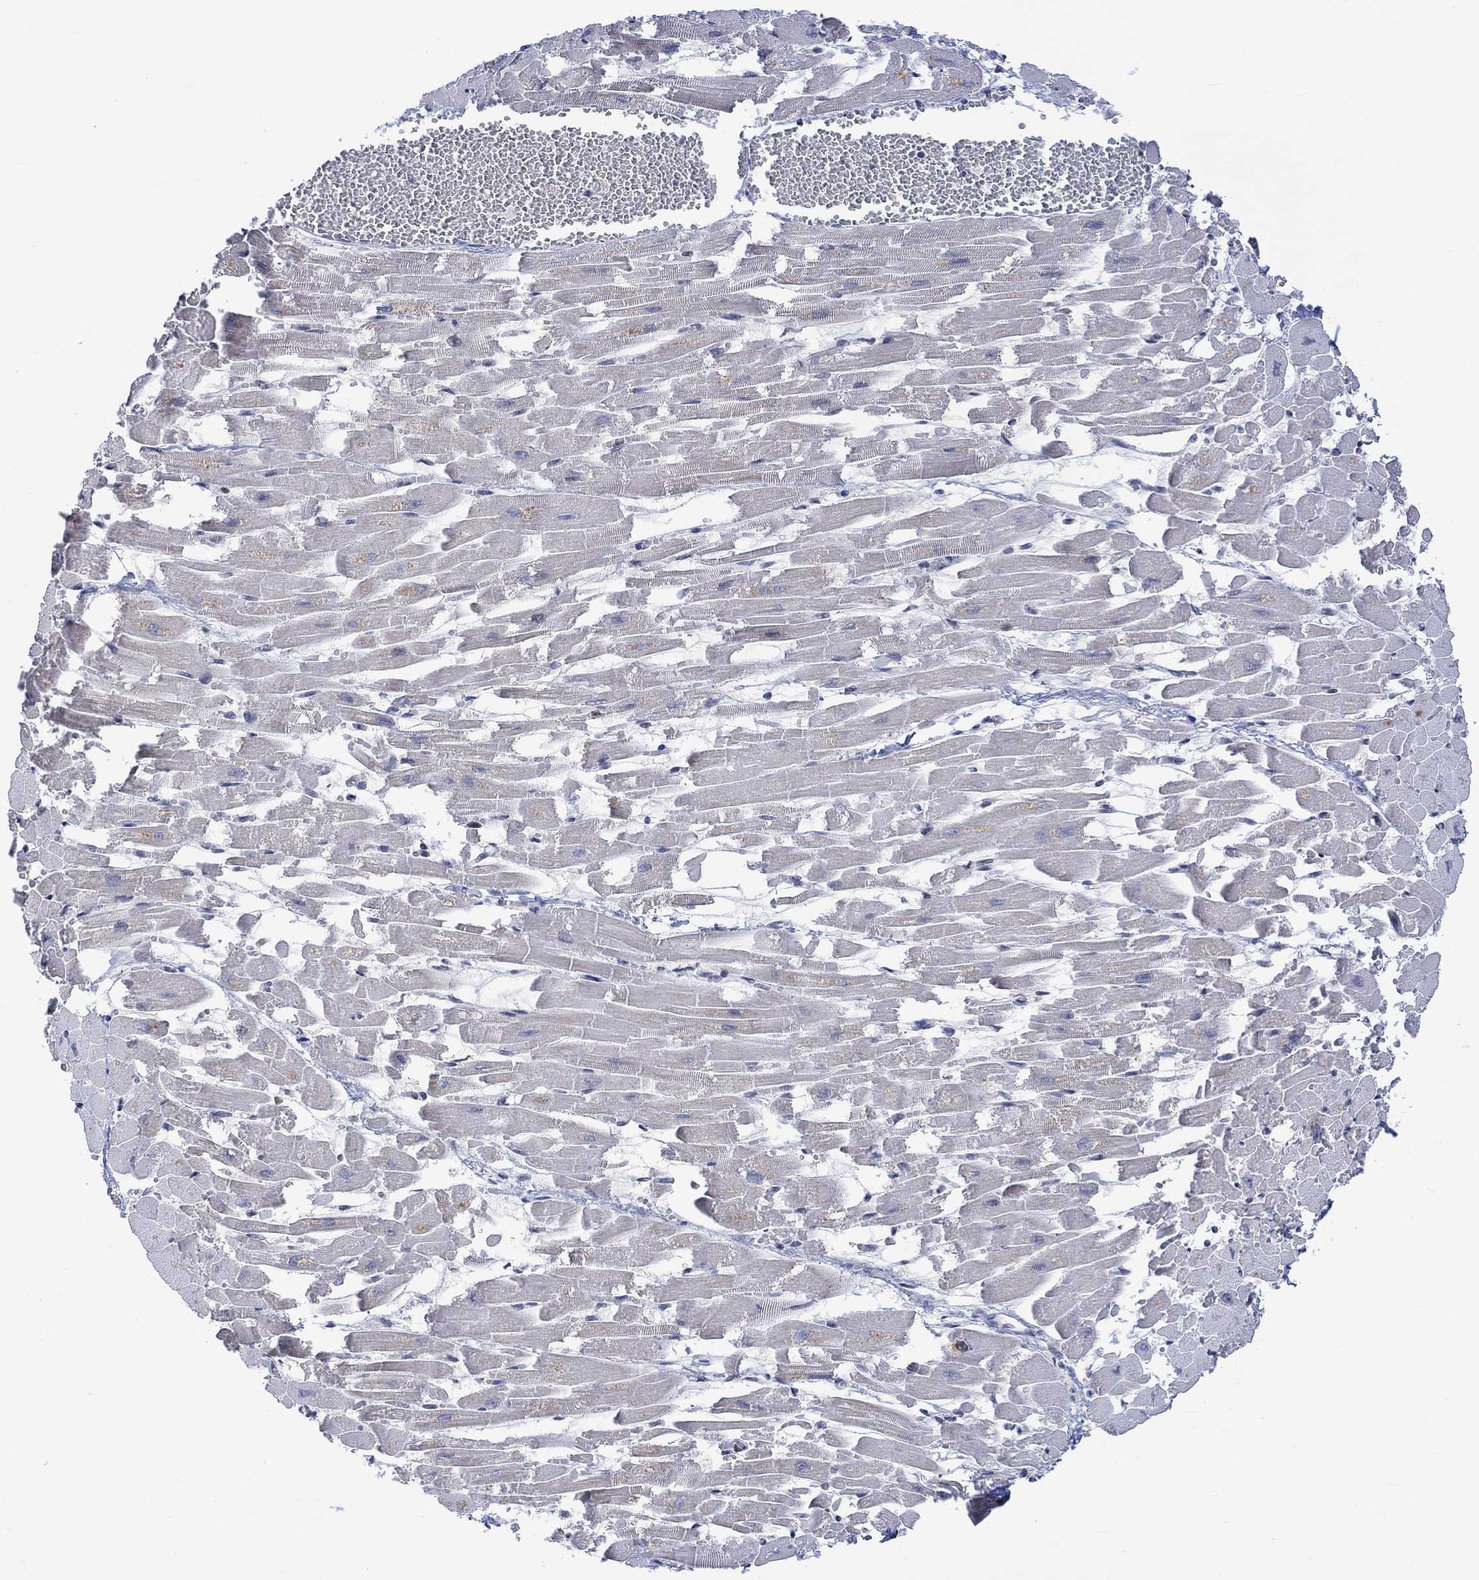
{"staining": {"intensity": "negative", "quantity": "none", "location": "none"}, "tissue": "heart muscle", "cell_type": "Cardiomyocytes", "image_type": "normal", "snomed": [{"axis": "morphology", "description": "Normal tissue, NOS"}, {"axis": "topography", "description": "Heart"}], "caption": "Image shows no protein positivity in cardiomyocytes of normal heart muscle. The staining is performed using DAB (3,3'-diaminobenzidine) brown chromogen with nuclei counter-stained in using hematoxylin.", "gene": "DCX", "patient": {"sex": "female", "age": 52}}